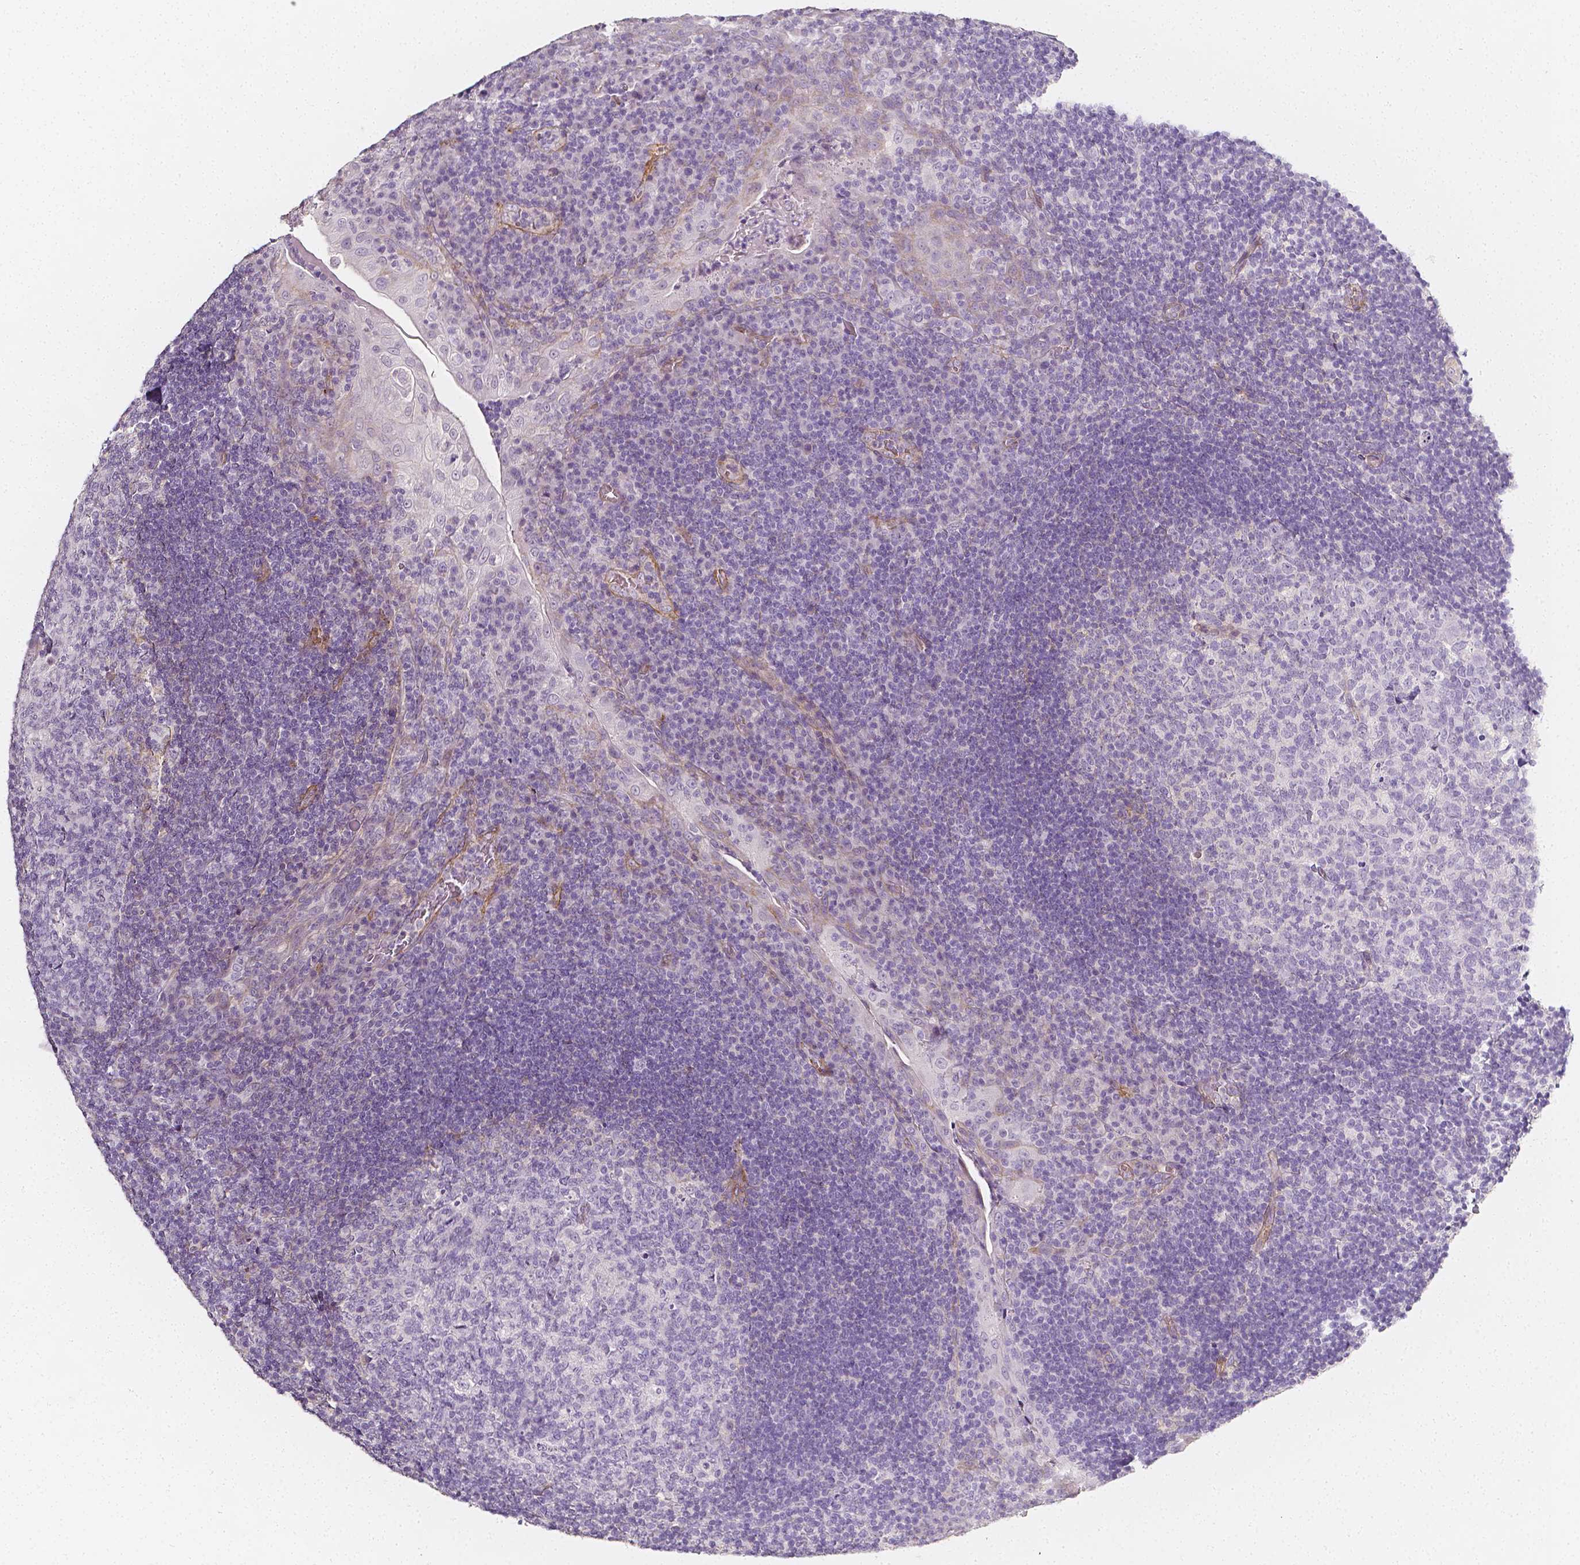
{"staining": {"intensity": "negative", "quantity": "none", "location": "none"}, "tissue": "tonsil", "cell_type": "Germinal center cells", "image_type": "normal", "snomed": [{"axis": "morphology", "description": "Normal tissue, NOS"}, {"axis": "topography", "description": "Tonsil"}], "caption": "Immunohistochemical staining of unremarkable tonsil shows no significant expression in germinal center cells. (Immunohistochemistry, brightfield microscopy, high magnification).", "gene": "THY1", "patient": {"sex": "male", "age": 17}}